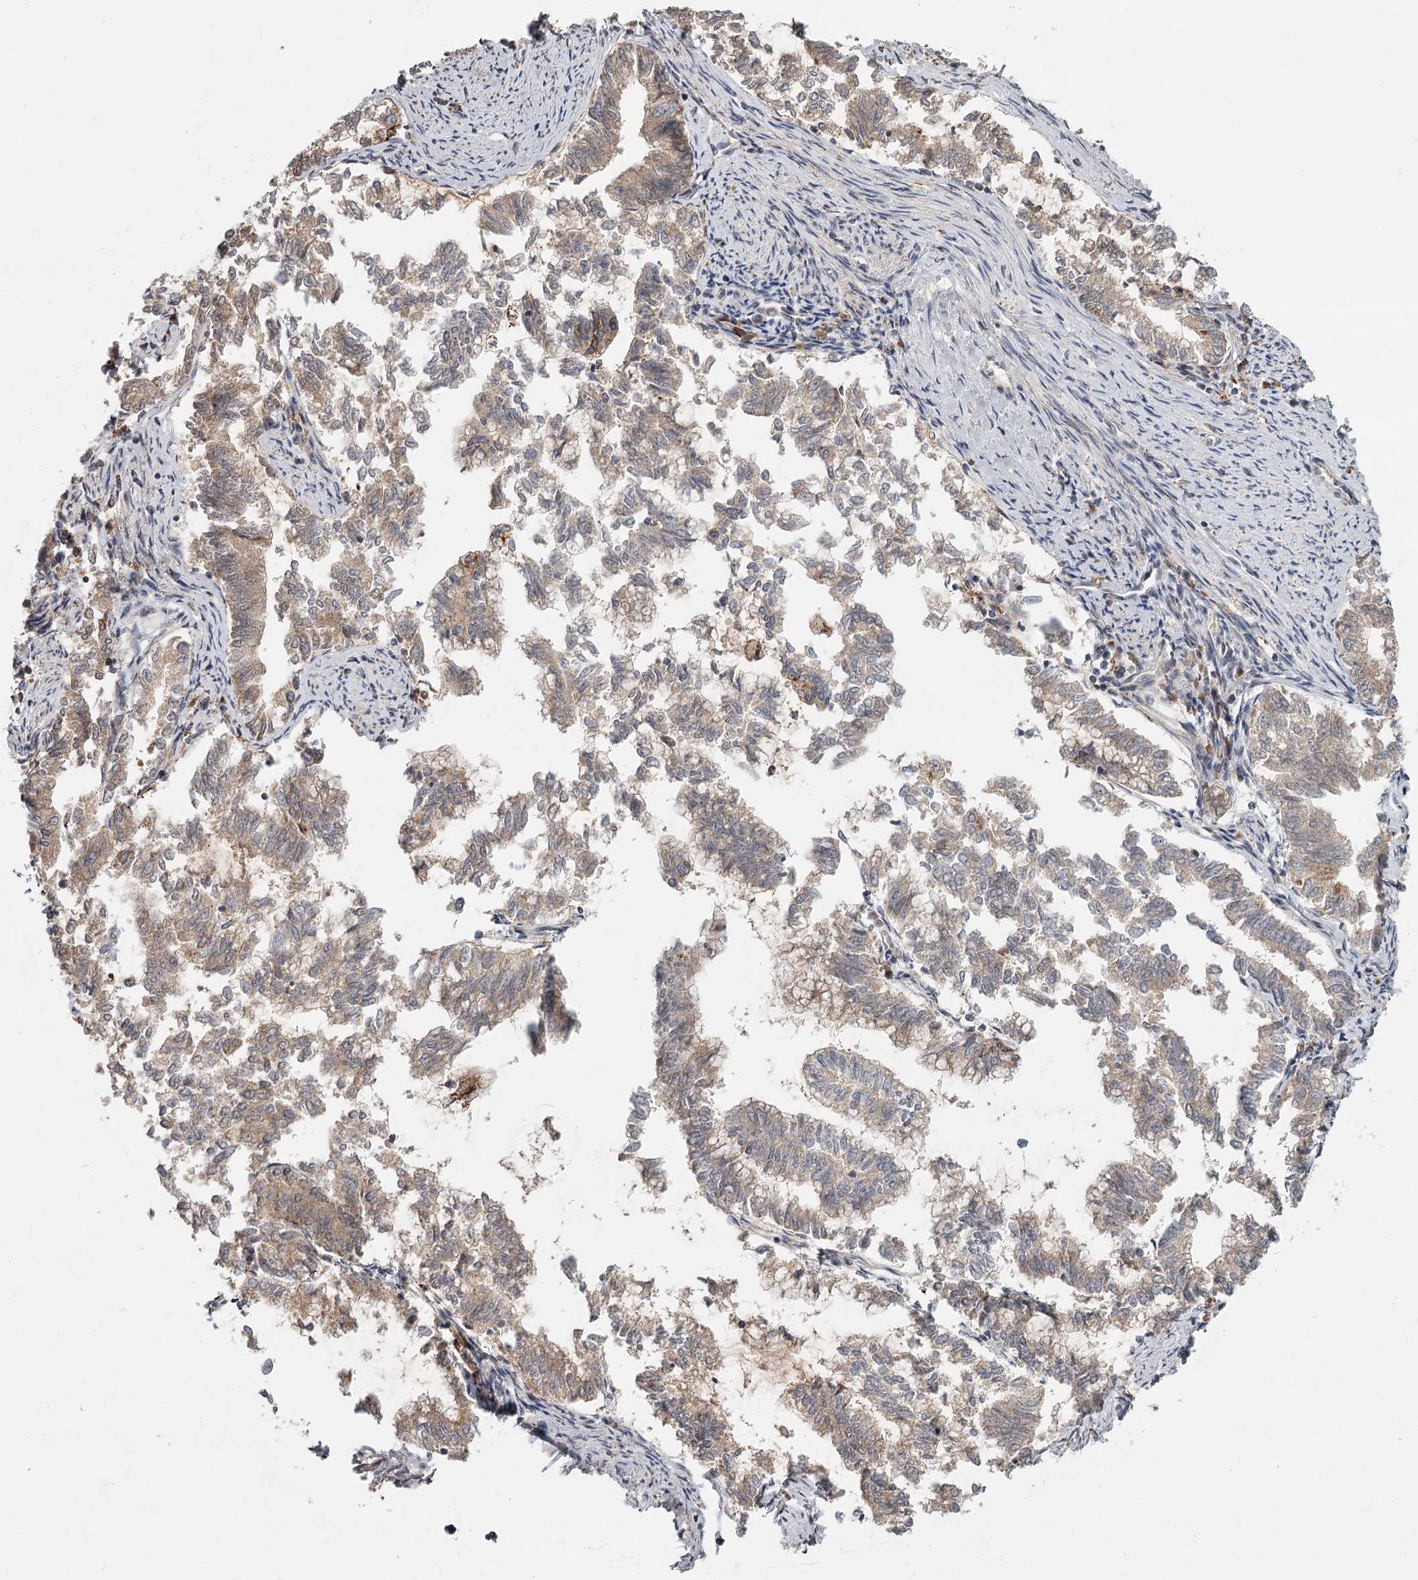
{"staining": {"intensity": "weak", "quantity": "25%-75%", "location": "cytoplasmic/membranous"}, "tissue": "endometrial cancer", "cell_type": "Tumor cells", "image_type": "cancer", "snomed": [{"axis": "morphology", "description": "Adenocarcinoma, NOS"}, {"axis": "topography", "description": "Endometrium"}], "caption": "About 25%-75% of tumor cells in endometrial cancer demonstrate weak cytoplasmic/membranous protein expression as visualized by brown immunohistochemical staining.", "gene": "CDC123", "patient": {"sex": "female", "age": 79}}